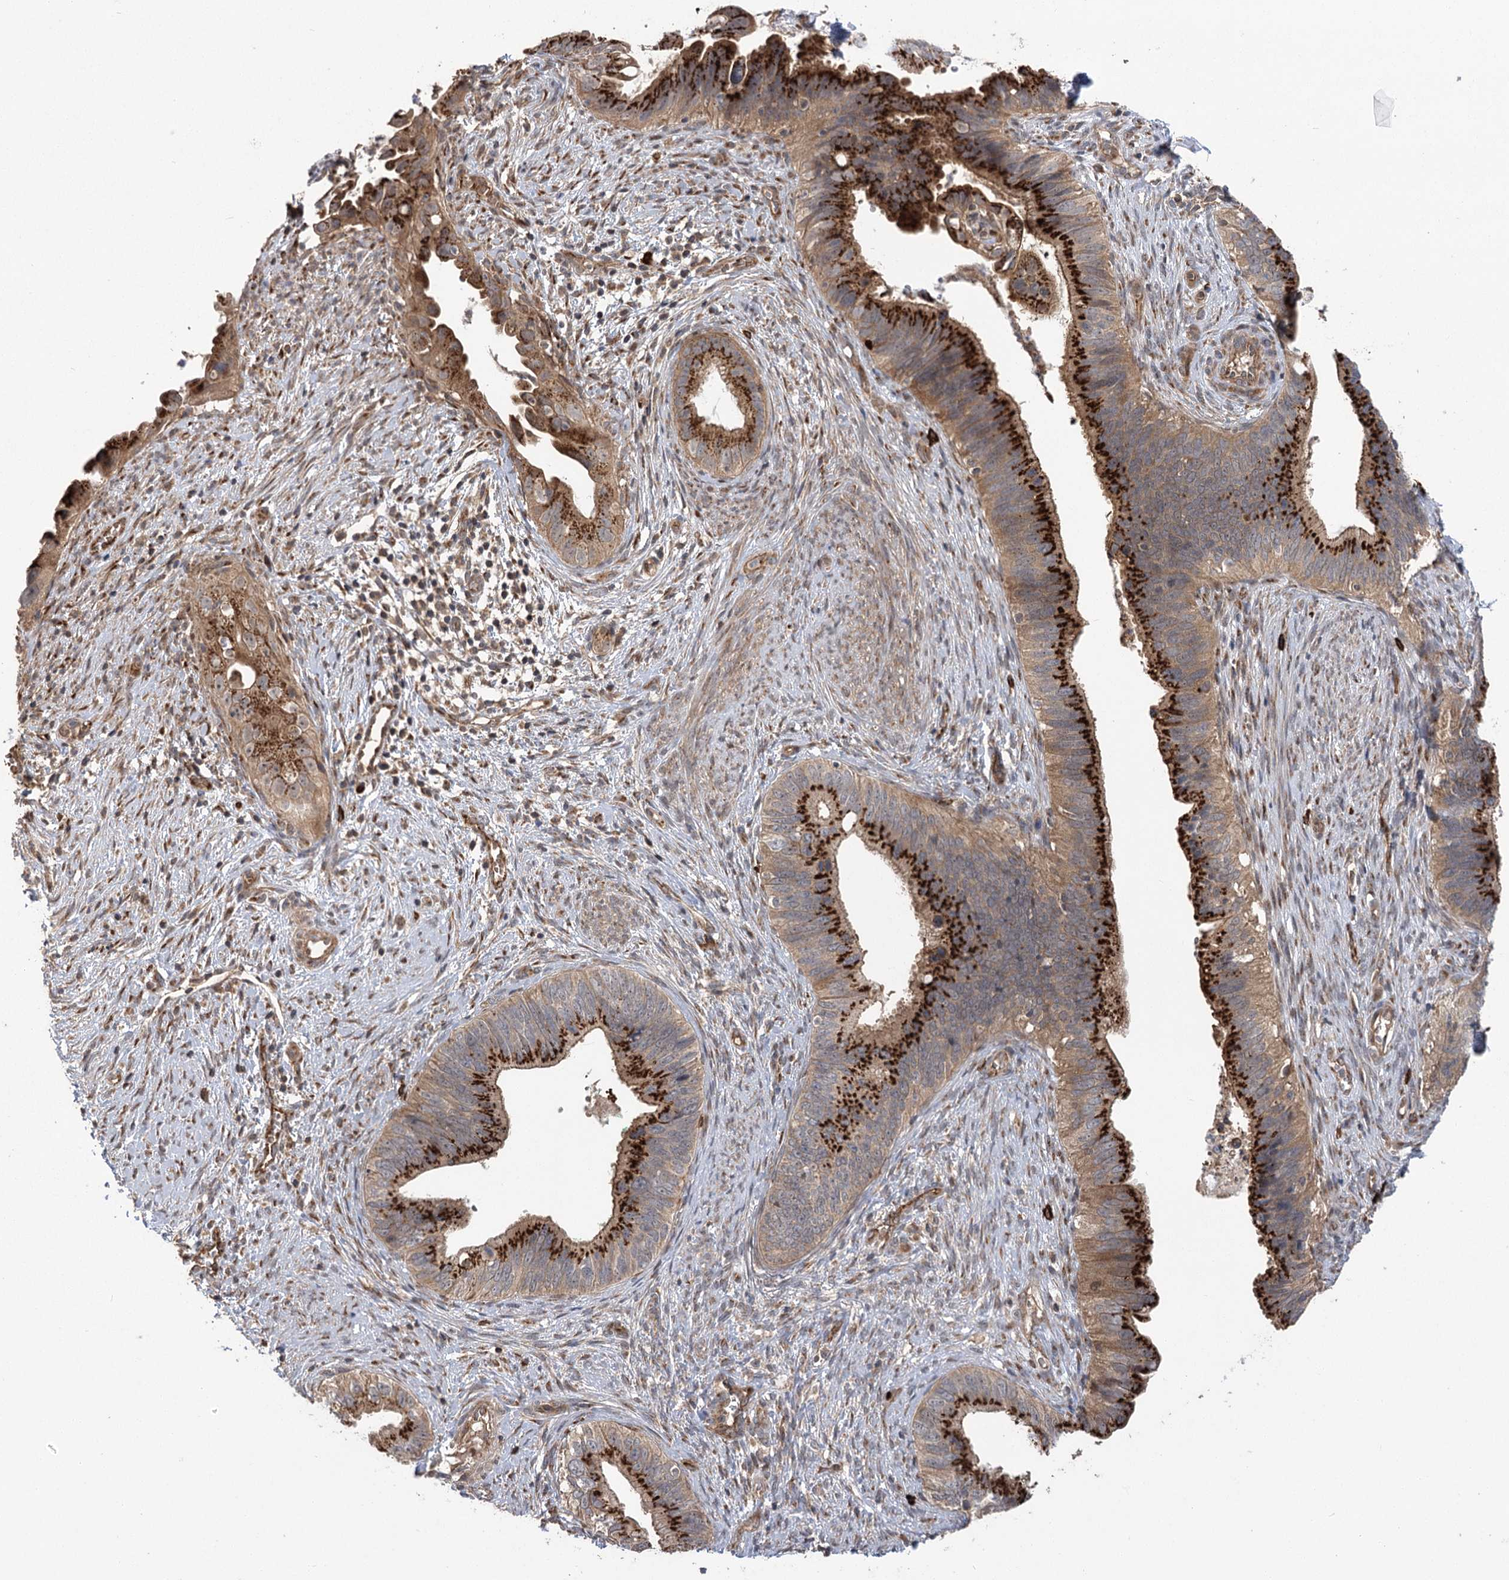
{"staining": {"intensity": "strong", "quantity": ">75%", "location": "cytoplasmic/membranous"}, "tissue": "cervical cancer", "cell_type": "Tumor cells", "image_type": "cancer", "snomed": [{"axis": "morphology", "description": "Adenocarcinoma, NOS"}, {"axis": "topography", "description": "Cervix"}], "caption": "A micrograph showing strong cytoplasmic/membranous staining in approximately >75% of tumor cells in cervical cancer, as visualized by brown immunohistochemical staining.", "gene": "CARD19", "patient": {"sex": "female", "age": 42}}